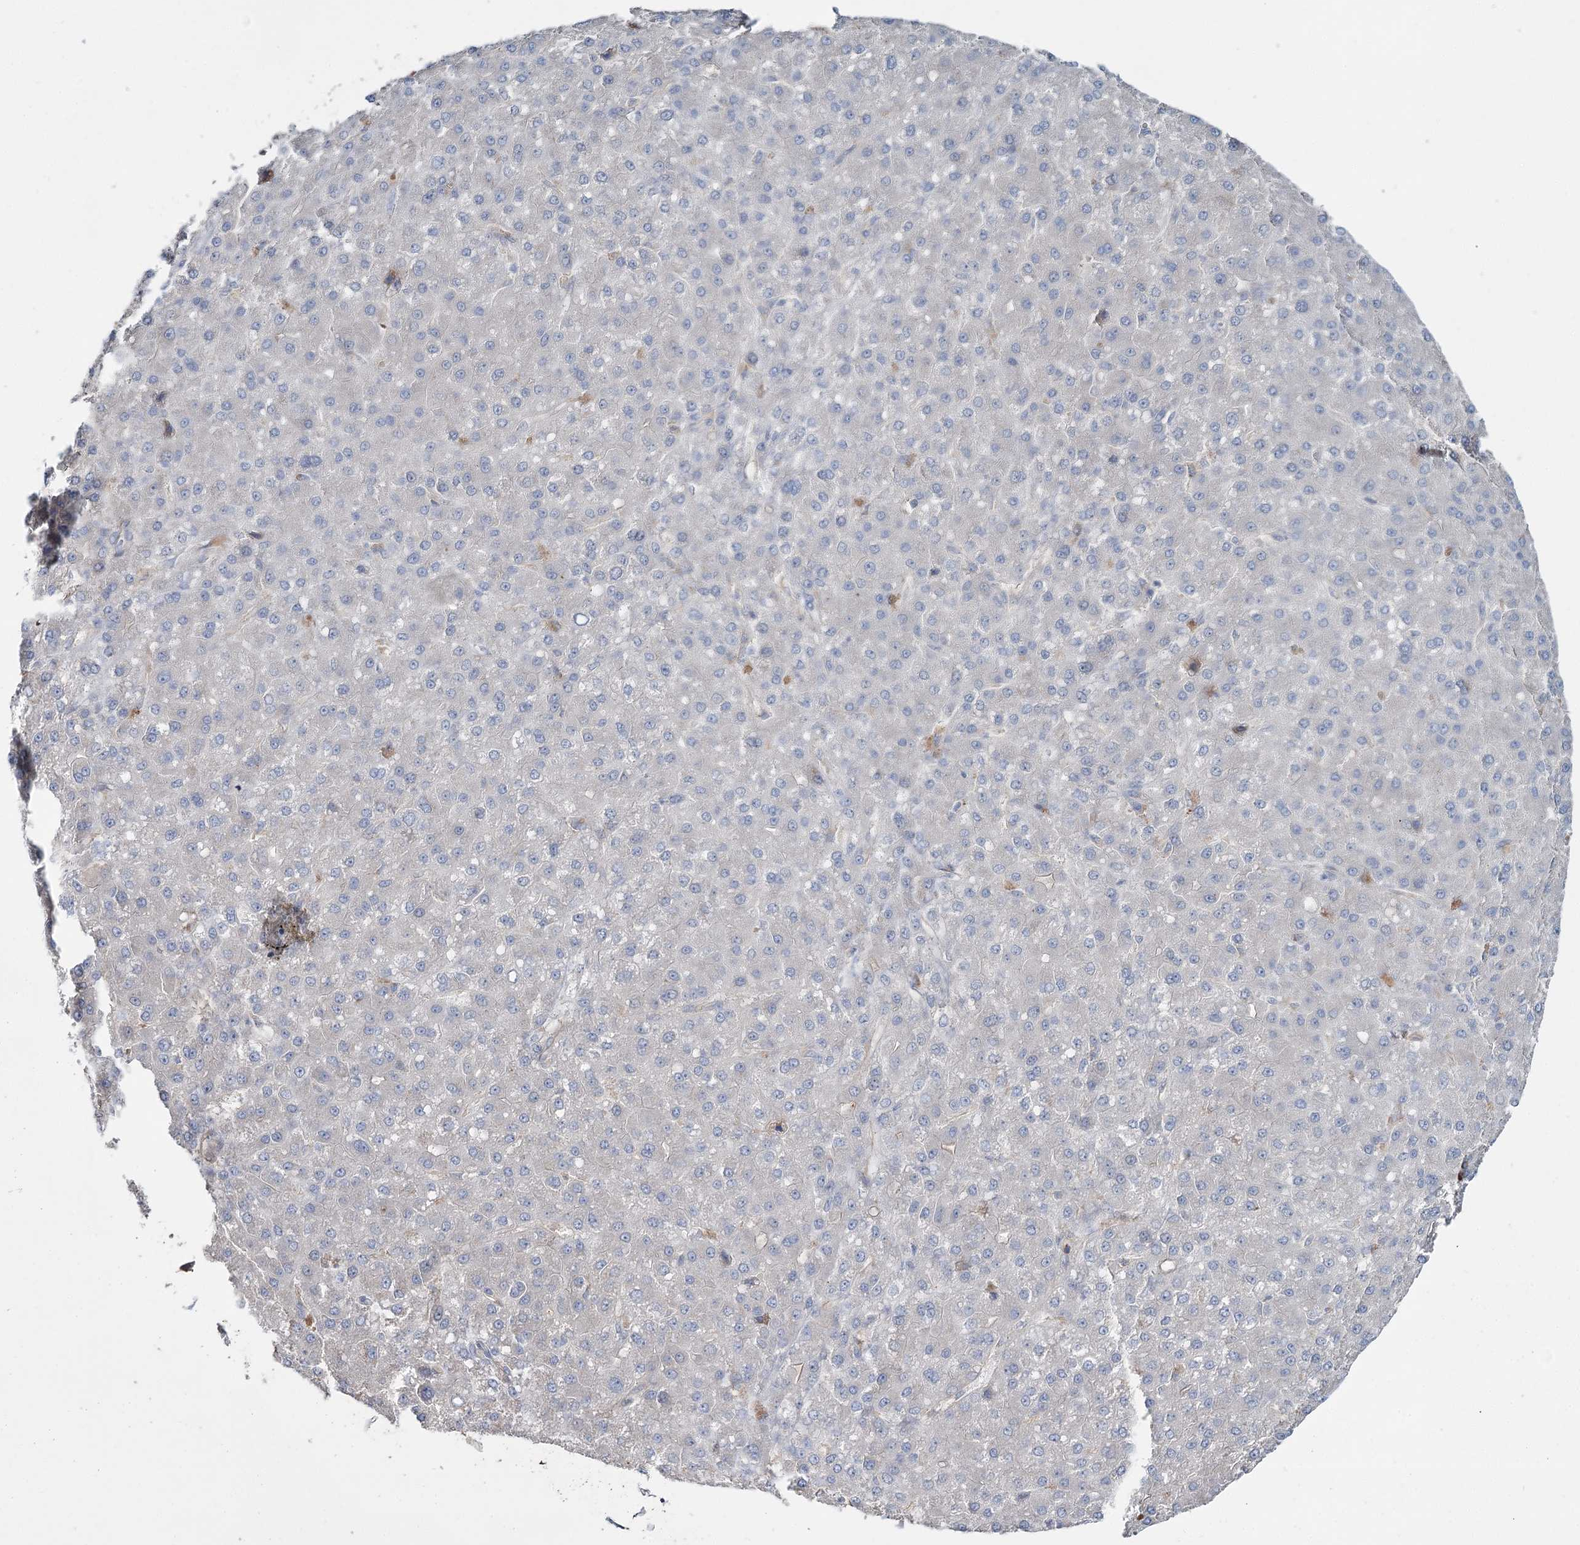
{"staining": {"intensity": "negative", "quantity": "none", "location": "none"}, "tissue": "liver cancer", "cell_type": "Tumor cells", "image_type": "cancer", "snomed": [{"axis": "morphology", "description": "Carcinoma, Hepatocellular, NOS"}, {"axis": "topography", "description": "Liver"}], "caption": "Histopathology image shows no significant protein positivity in tumor cells of hepatocellular carcinoma (liver).", "gene": "SUMF1", "patient": {"sex": "male", "age": 67}}